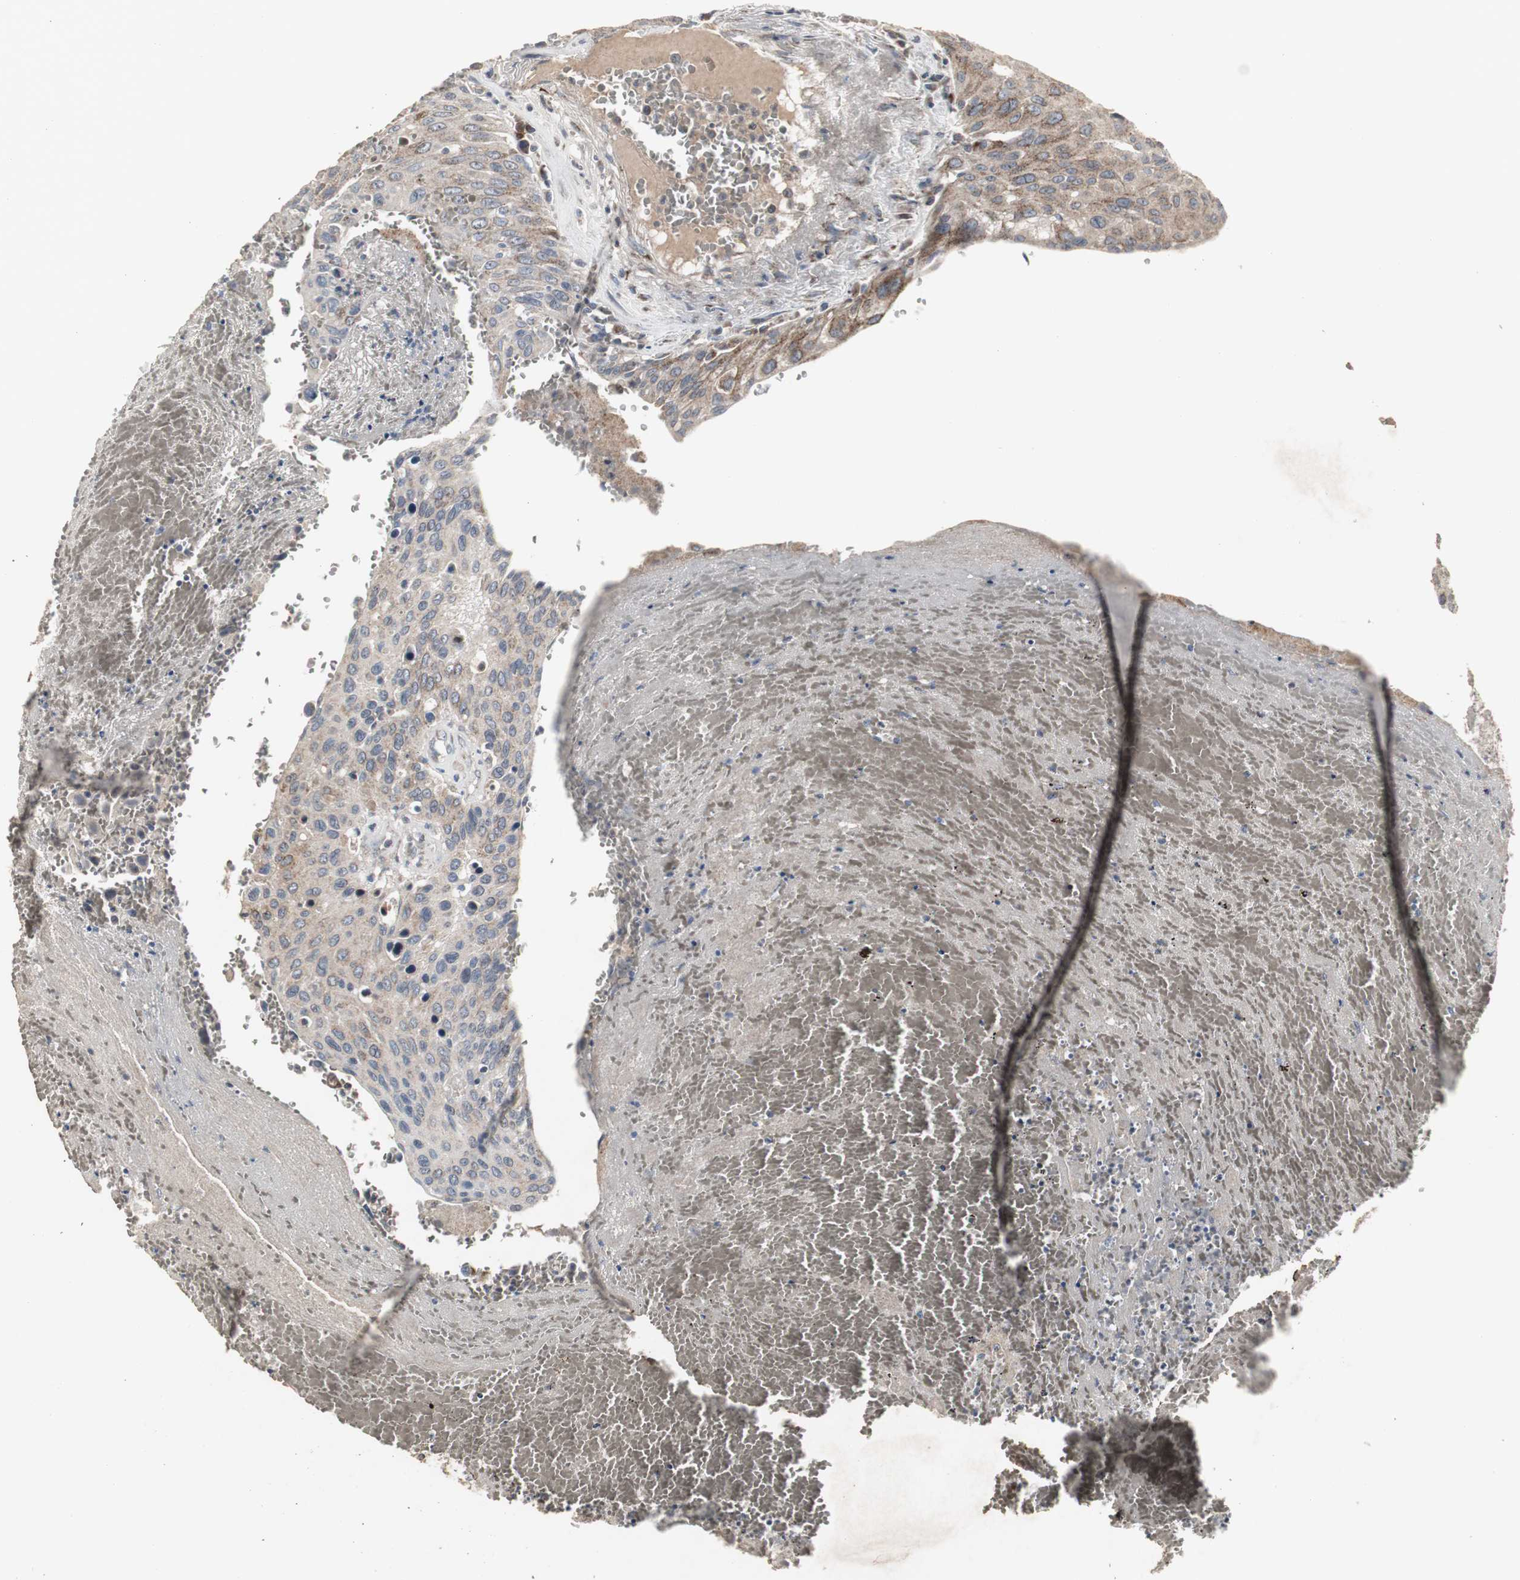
{"staining": {"intensity": "weak", "quantity": ">75%", "location": "cytoplasmic/membranous"}, "tissue": "urothelial cancer", "cell_type": "Tumor cells", "image_type": "cancer", "snomed": [{"axis": "morphology", "description": "Urothelial carcinoma, High grade"}, {"axis": "topography", "description": "Urinary bladder"}], "caption": "Protein analysis of urothelial cancer tissue displays weak cytoplasmic/membranous expression in approximately >75% of tumor cells.", "gene": "ACAA1", "patient": {"sex": "male", "age": 66}}